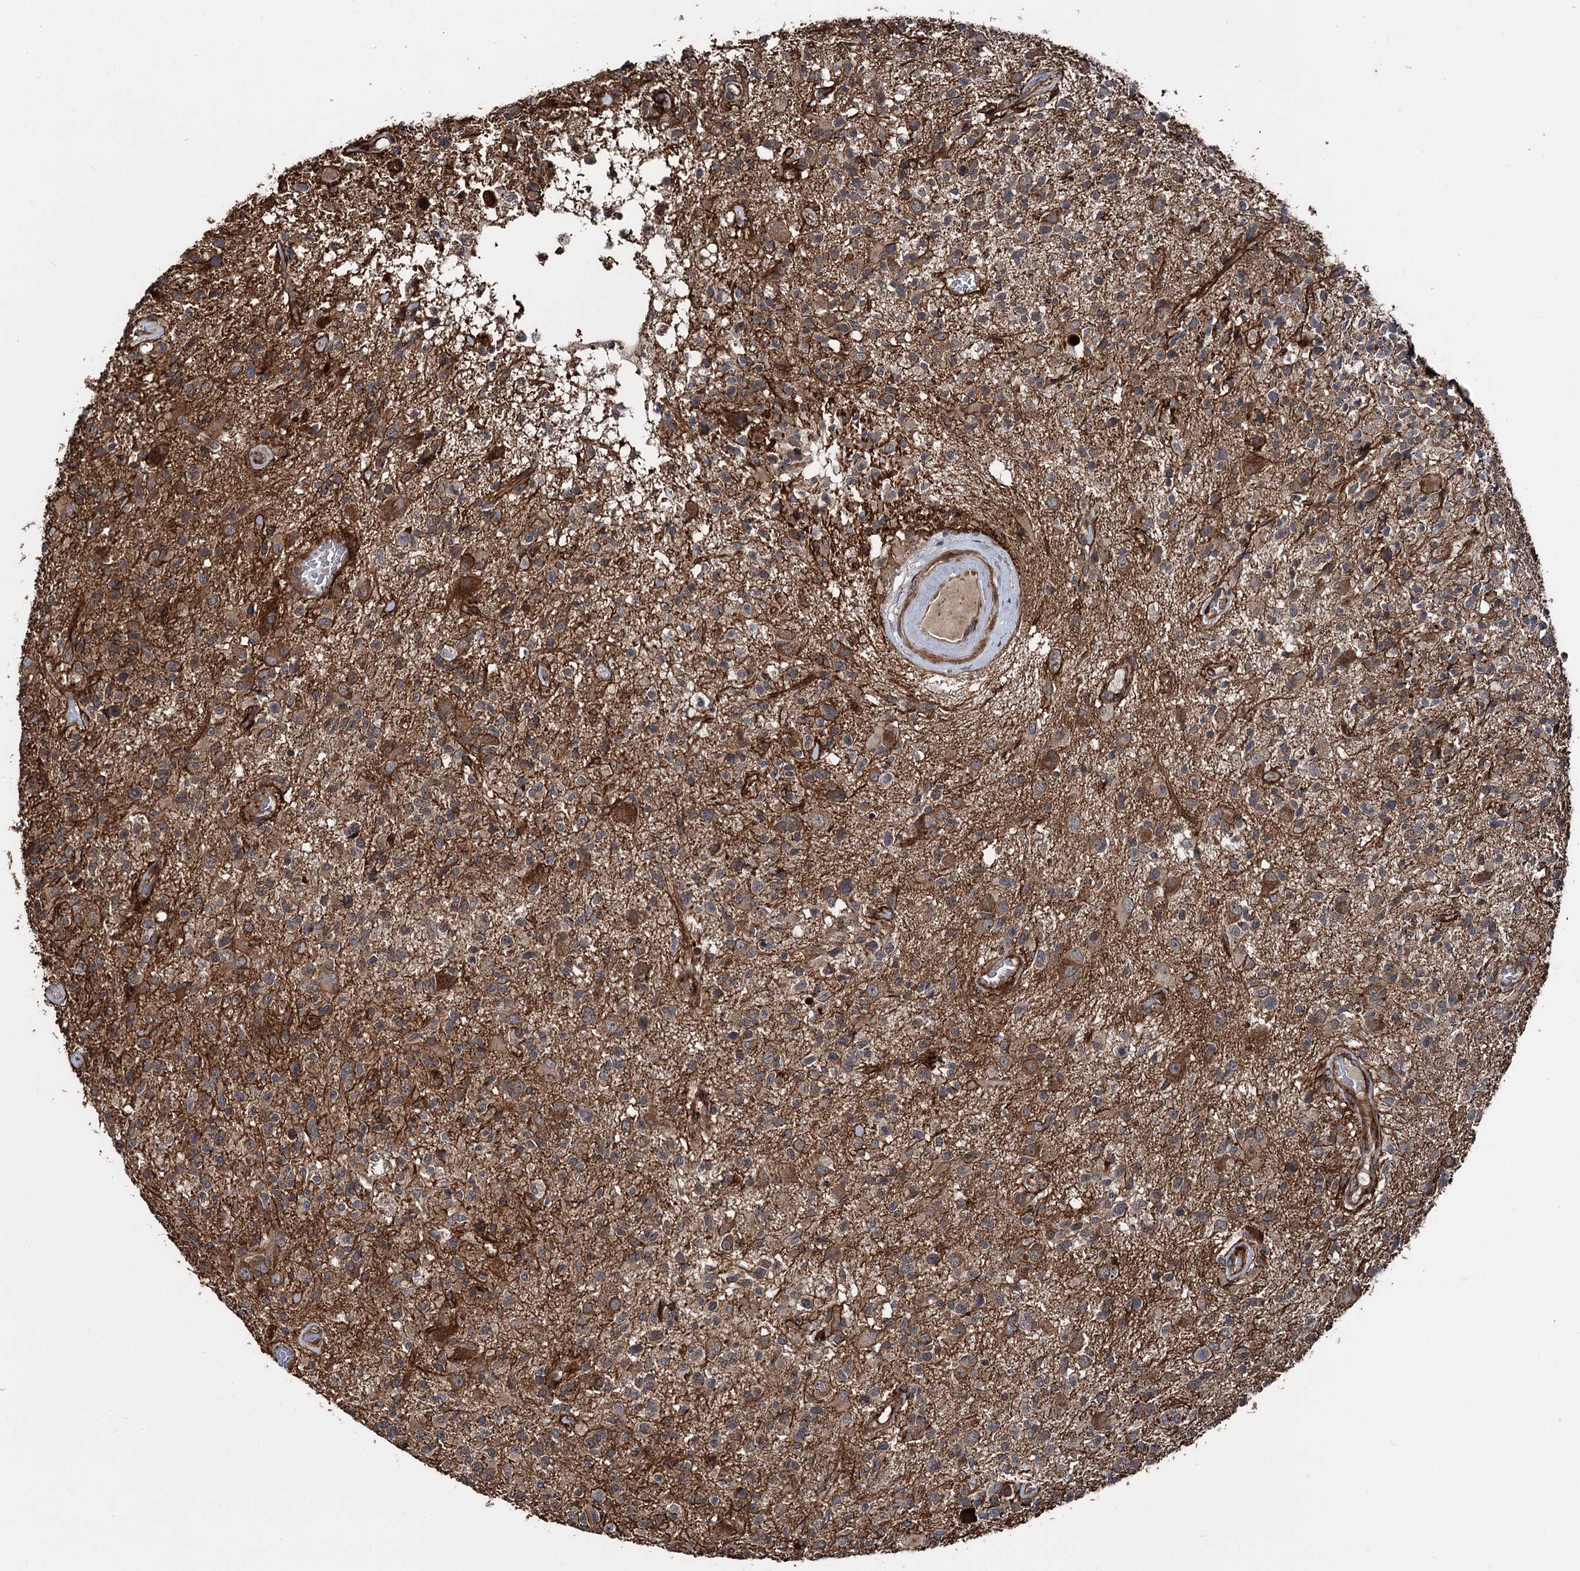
{"staining": {"intensity": "moderate", "quantity": "25%-75%", "location": "cytoplasmic/membranous"}, "tissue": "glioma", "cell_type": "Tumor cells", "image_type": "cancer", "snomed": [{"axis": "morphology", "description": "Glioma, malignant, High grade"}, {"axis": "morphology", "description": "Glioblastoma, NOS"}, {"axis": "topography", "description": "Brain"}], "caption": "A photomicrograph of human glioma stained for a protein exhibits moderate cytoplasmic/membranous brown staining in tumor cells. Using DAB (brown) and hematoxylin (blue) stains, captured at high magnification using brightfield microscopy.", "gene": "ITFG2", "patient": {"sex": "male", "age": 60}}